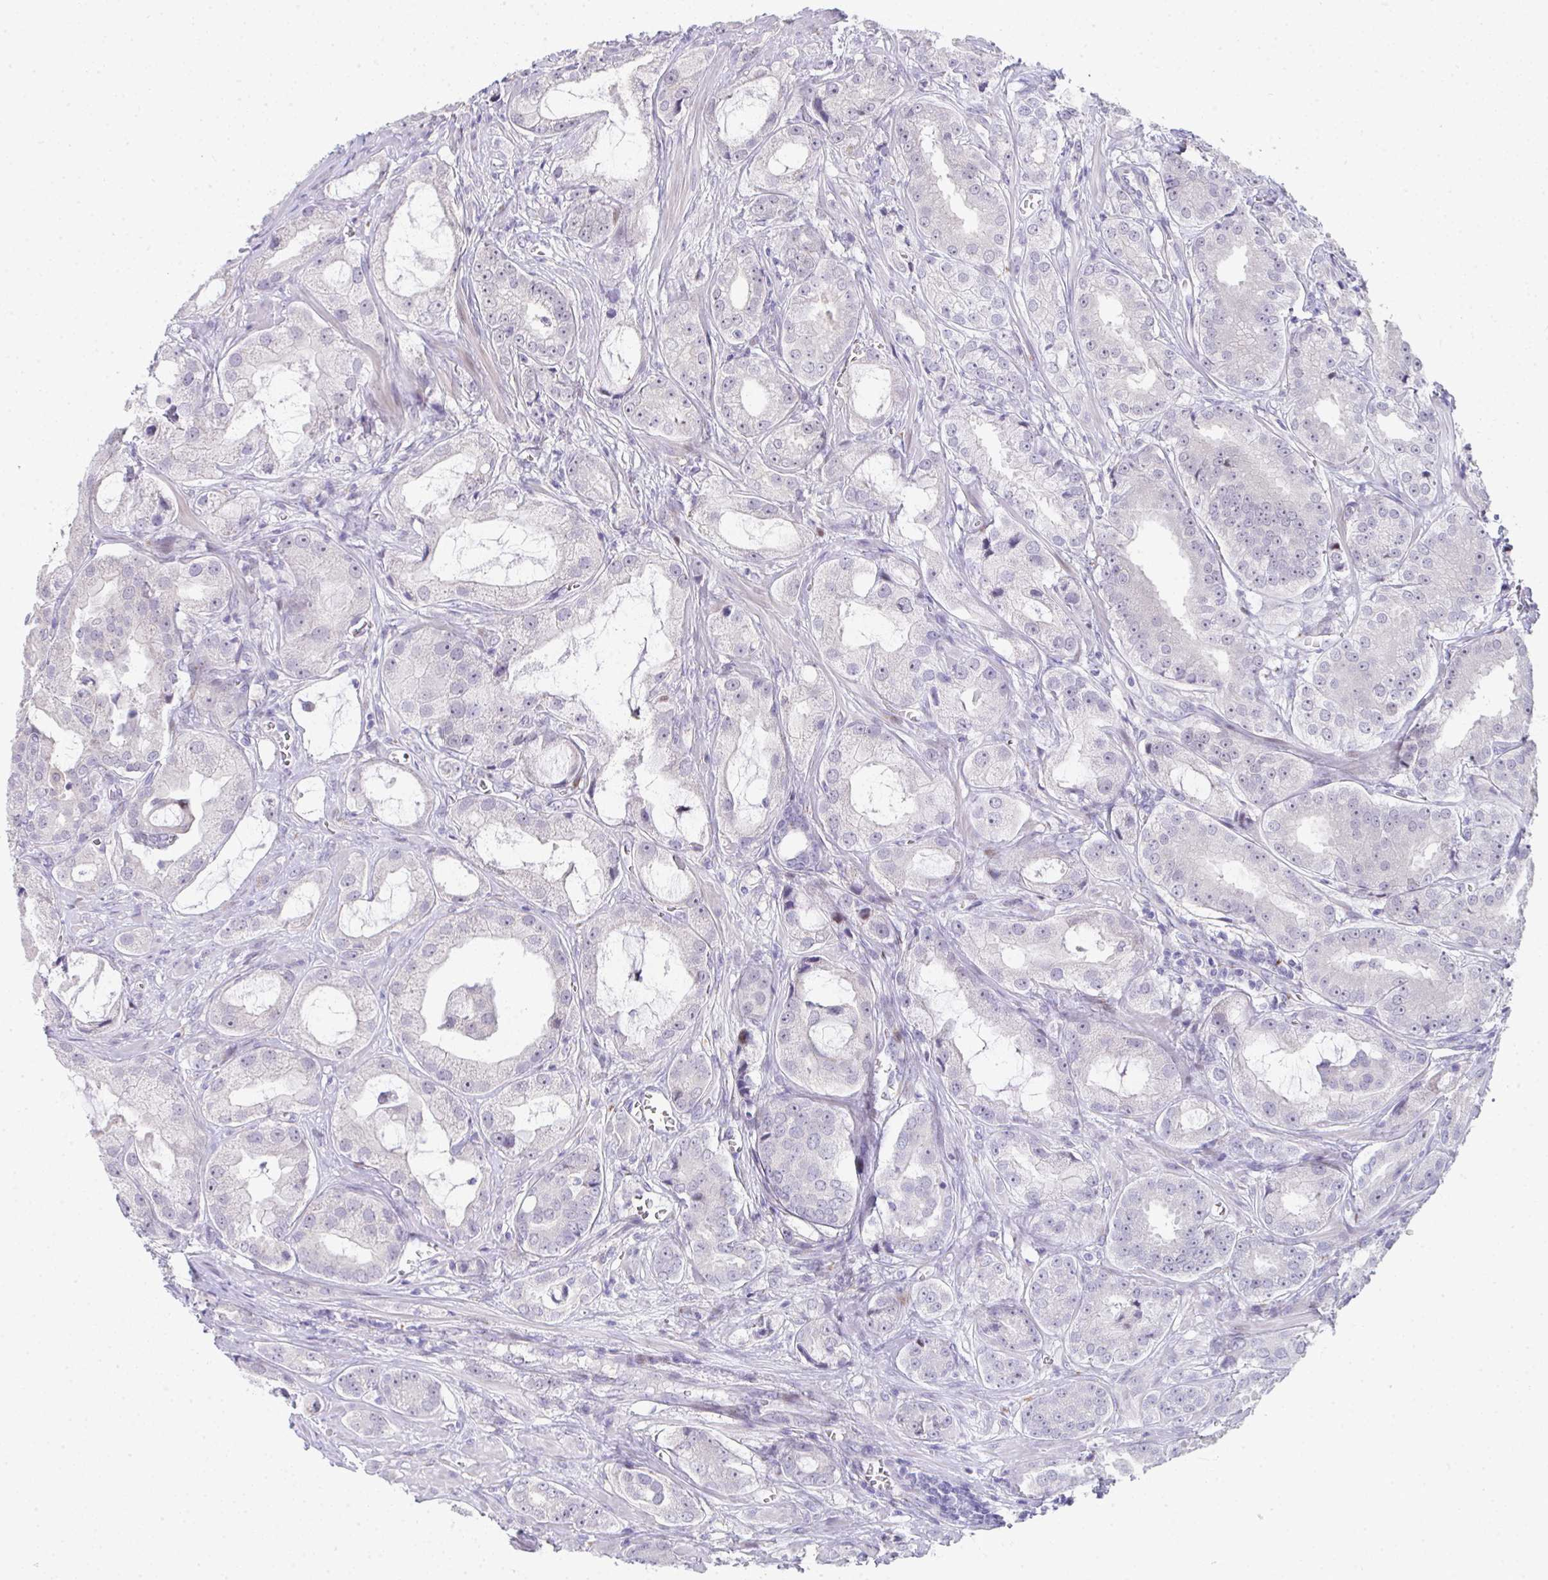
{"staining": {"intensity": "negative", "quantity": "none", "location": "none"}, "tissue": "prostate cancer", "cell_type": "Tumor cells", "image_type": "cancer", "snomed": [{"axis": "morphology", "description": "Adenocarcinoma, High grade"}, {"axis": "topography", "description": "Prostate"}], "caption": "Human prostate cancer stained for a protein using immunohistochemistry shows no staining in tumor cells.", "gene": "GALNT16", "patient": {"sex": "male", "age": 64}}